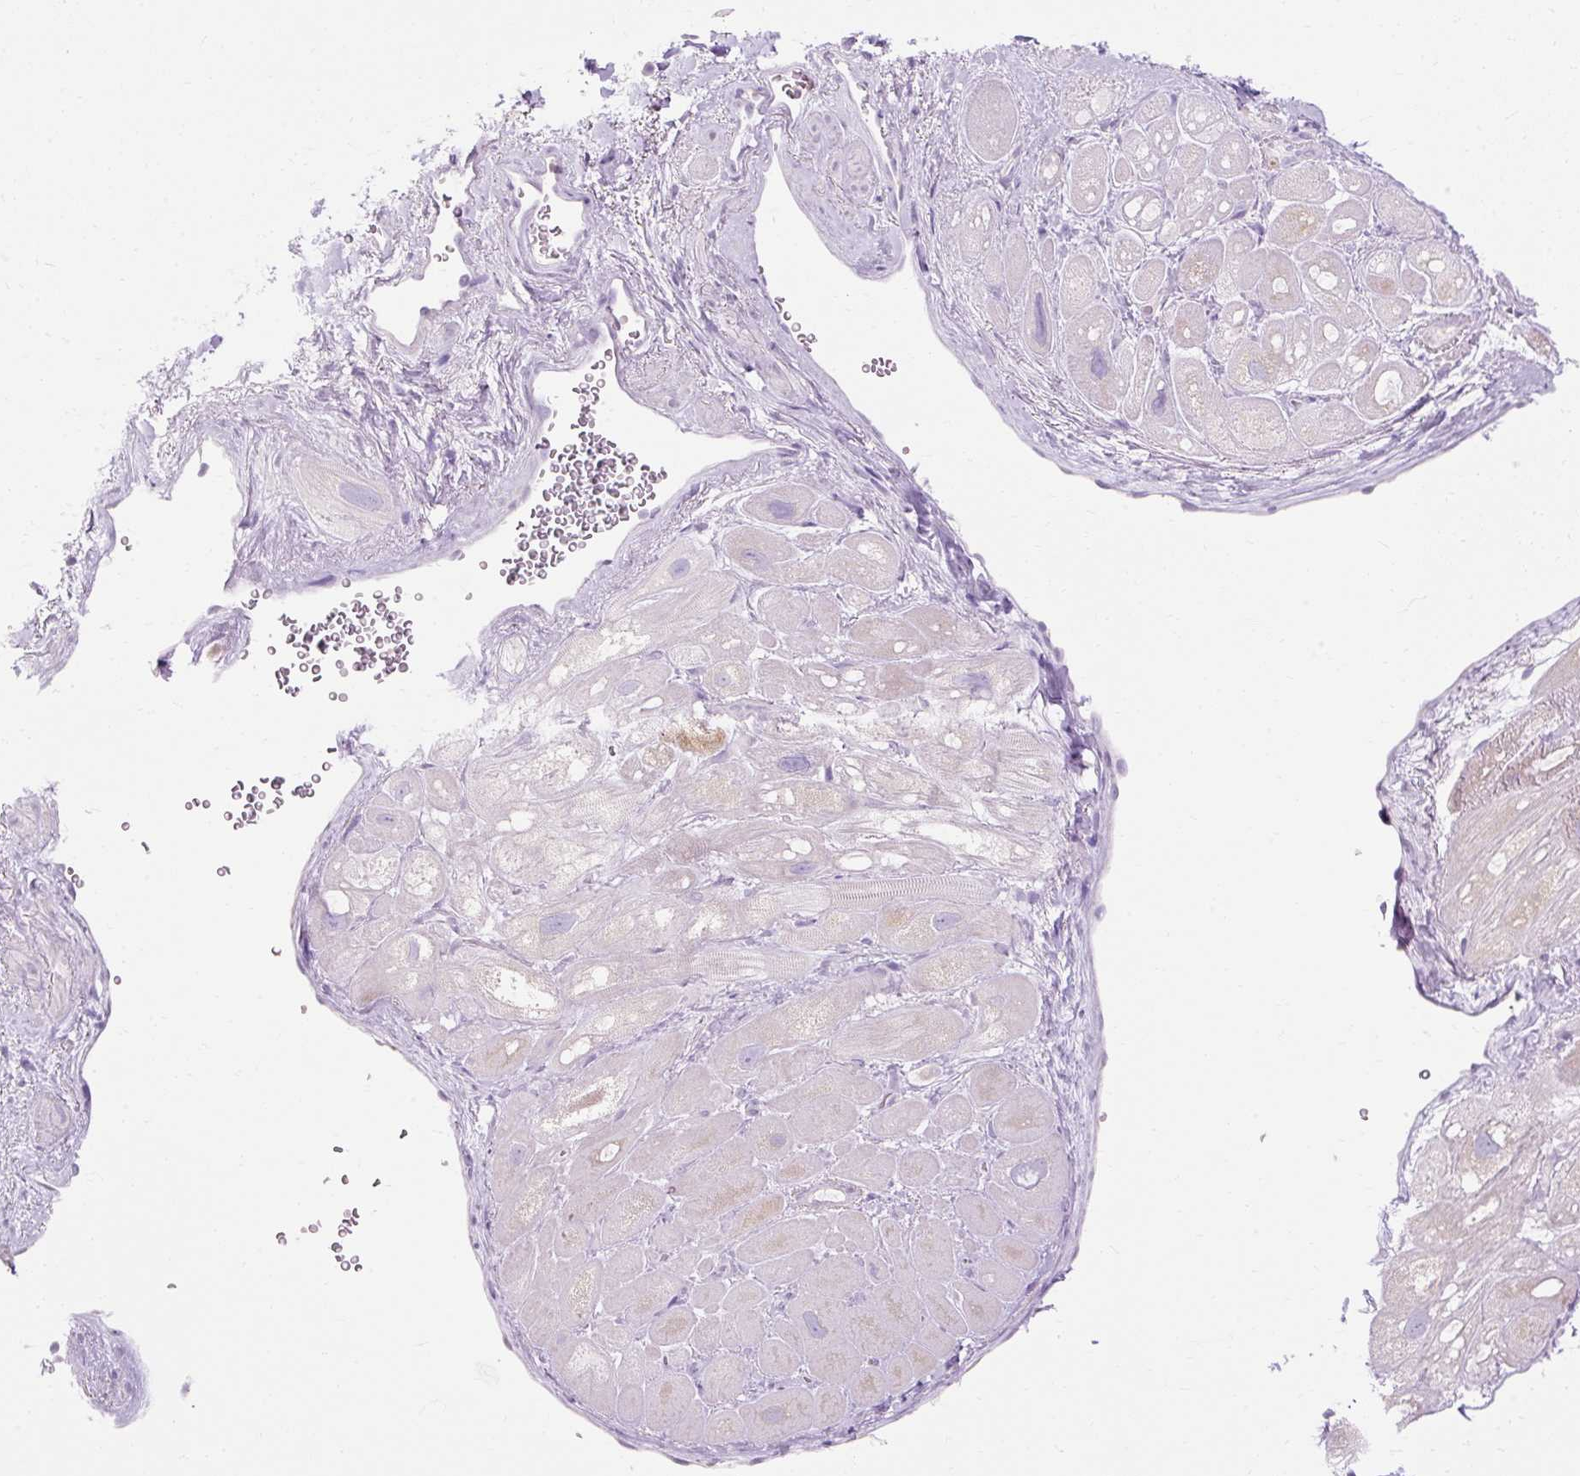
{"staining": {"intensity": "negative", "quantity": "none", "location": "none"}, "tissue": "heart muscle", "cell_type": "Cardiomyocytes", "image_type": "normal", "snomed": [{"axis": "morphology", "description": "Normal tissue, NOS"}, {"axis": "topography", "description": "Heart"}], "caption": "IHC image of normal human heart muscle stained for a protein (brown), which shows no staining in cardiomyocytes. (Stains: DAB IHC with hematoxylin counter stain, Microscopy: brightfield microscopy at high magnification).", "gene": "HSD11B1", "patient": {"sex": "male", "age": 49}}